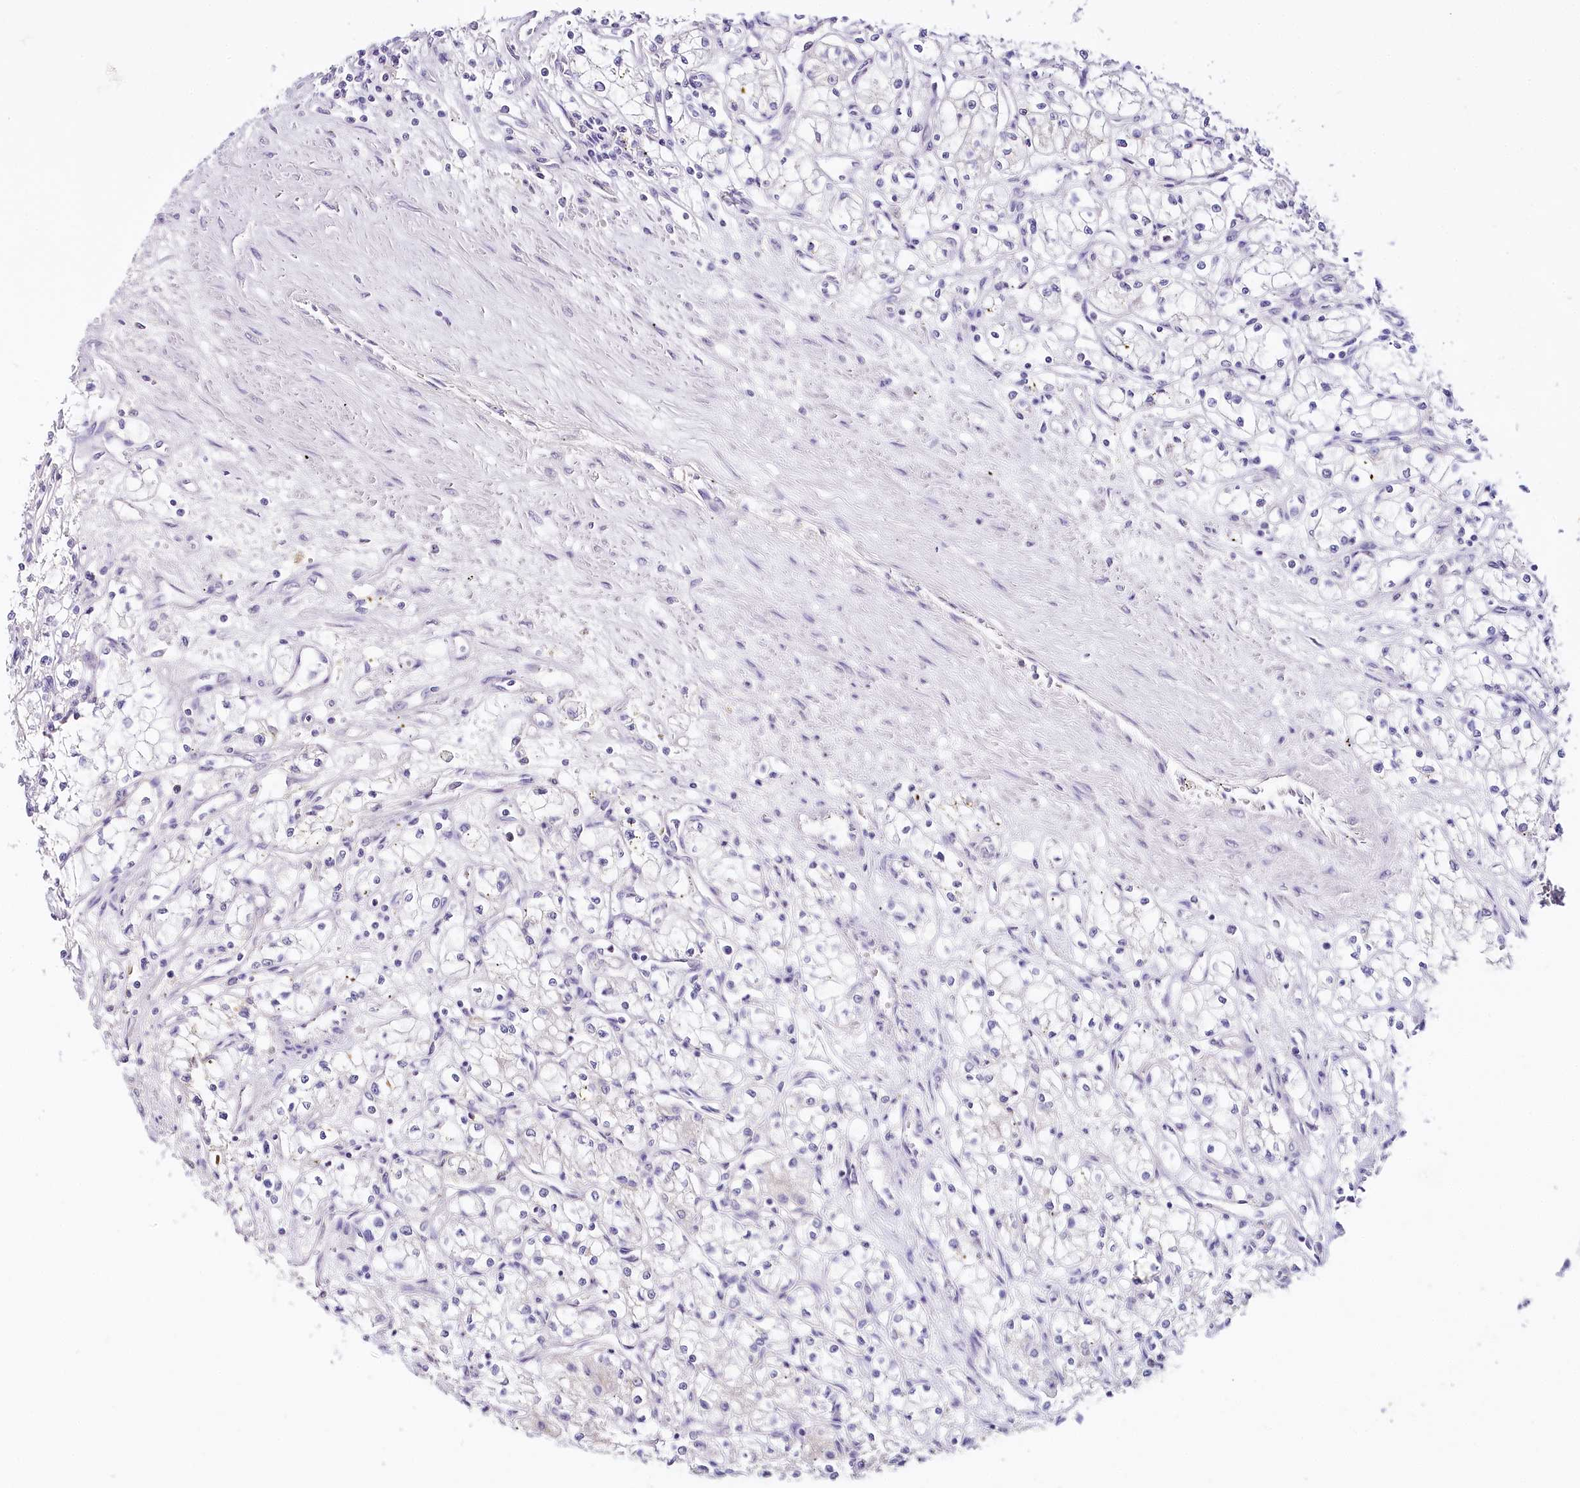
{"staining": {"intensity": "negative", "quantity": "none", "location": "none"}, "tissue": "renal cancer", "cell_type": "Tumor cells", "image_type": "cancer", "snomed": [{"axis": "morphology", "description": "Adenocarcinoma, NOS"}, {"axis": "topography", "description": "Kidney"}], "caption": "Immunohistochemical staining of adenocarcinoma (renal) reveals no significant positivity in tumor cells.", "gene": "TP53", "patient": {"sex": "male", "age": 59}}